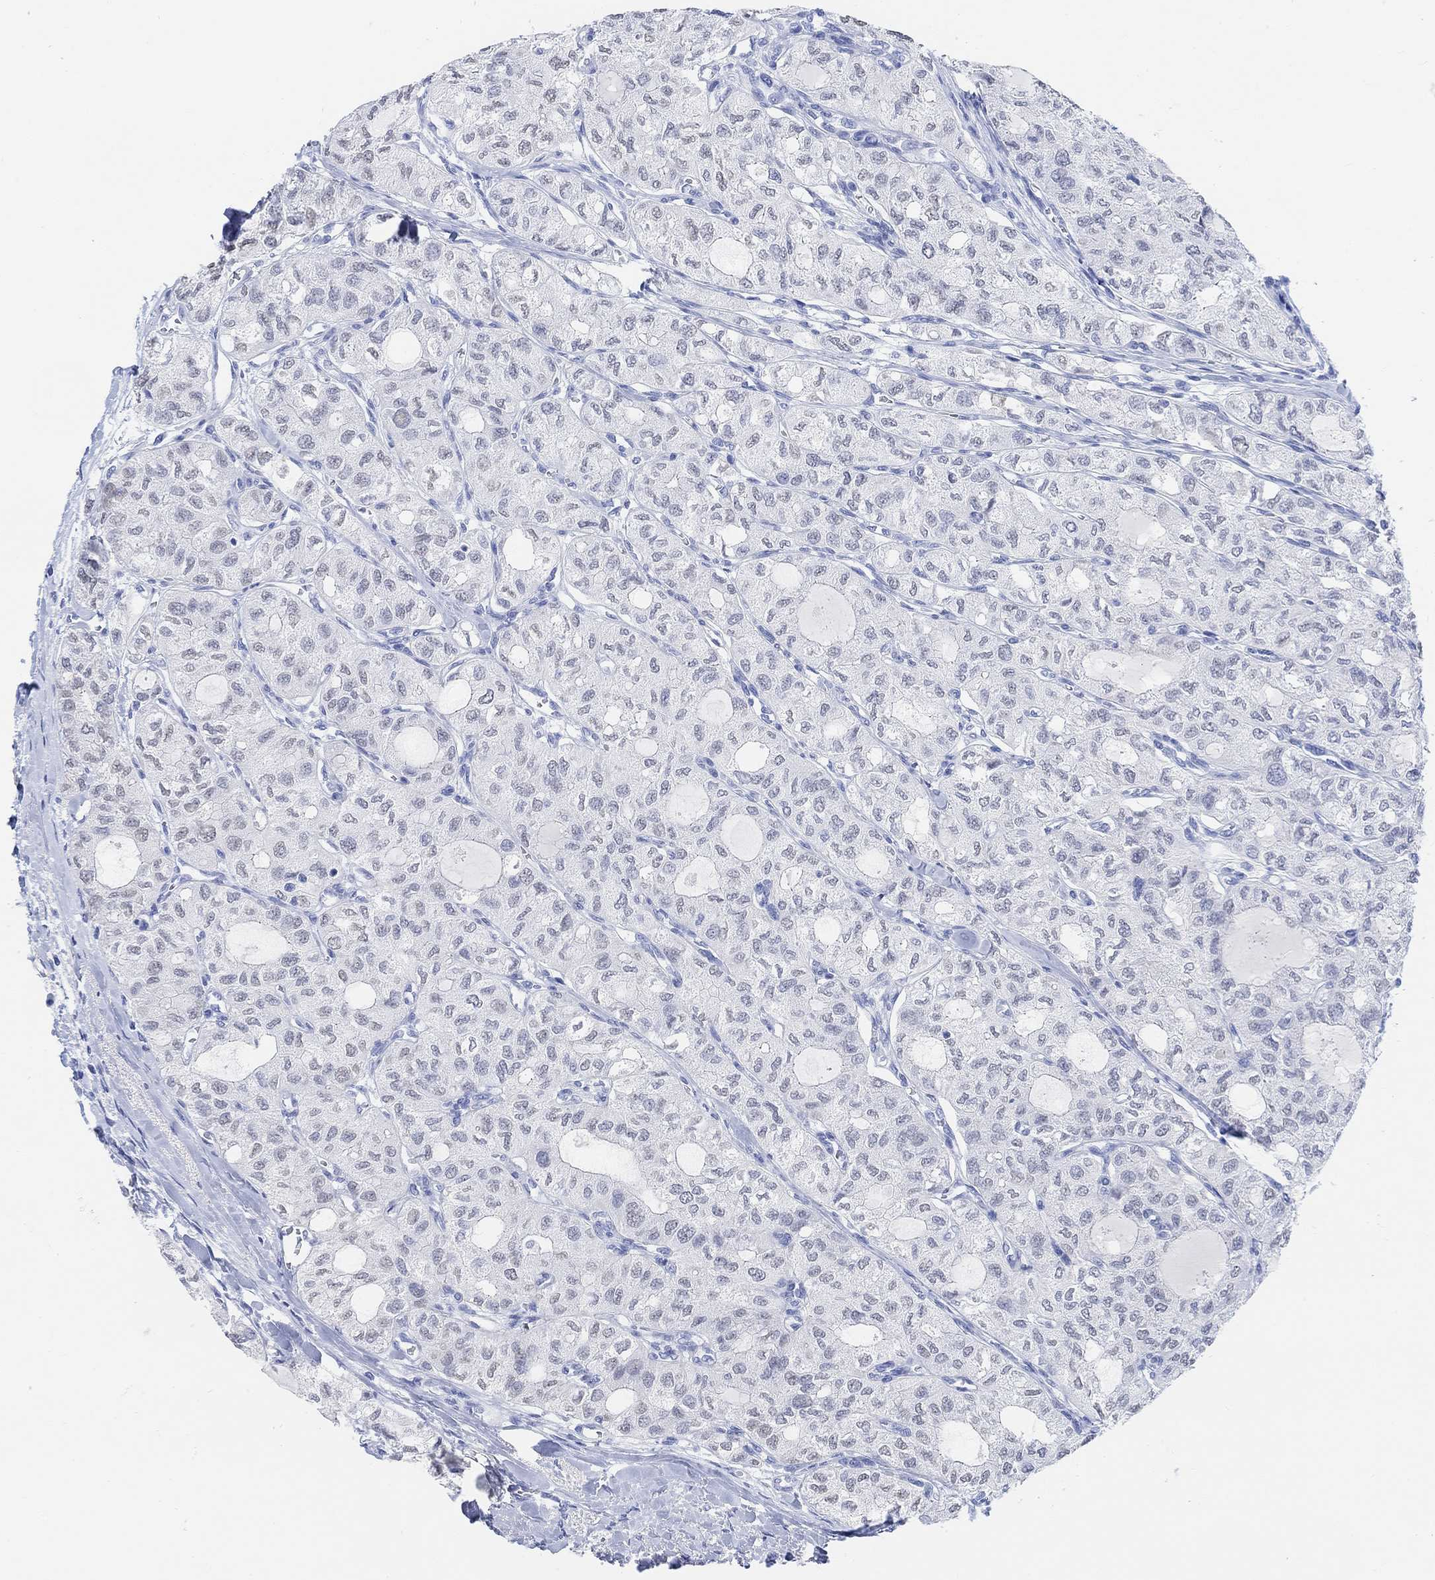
{"staining": {"intensity": "negative", "quantity": "none", "location": "none"}, "tissue": "thyroid cancer", "cell_type": "Tumor cells", "image_type": "cancer", "snomed": [{"axis": "morphology", "description": "Follicular adenoma carcinoma, NOS"}, {"axis": "topography", "description": "Thyroid gland"}], "caption": "Immunohistochemistry (IHC) micrograph of neoplastic tissue: follicular adenoma carcinoma (thyroid) stained with DAB demonstrates no significant protein staining in tumor cells. (Immunohistochemistry (IHC), brightfield microscopy, high magnification).", "gene": "ENO4", "patient": {"sex": "male", "age": 75}}